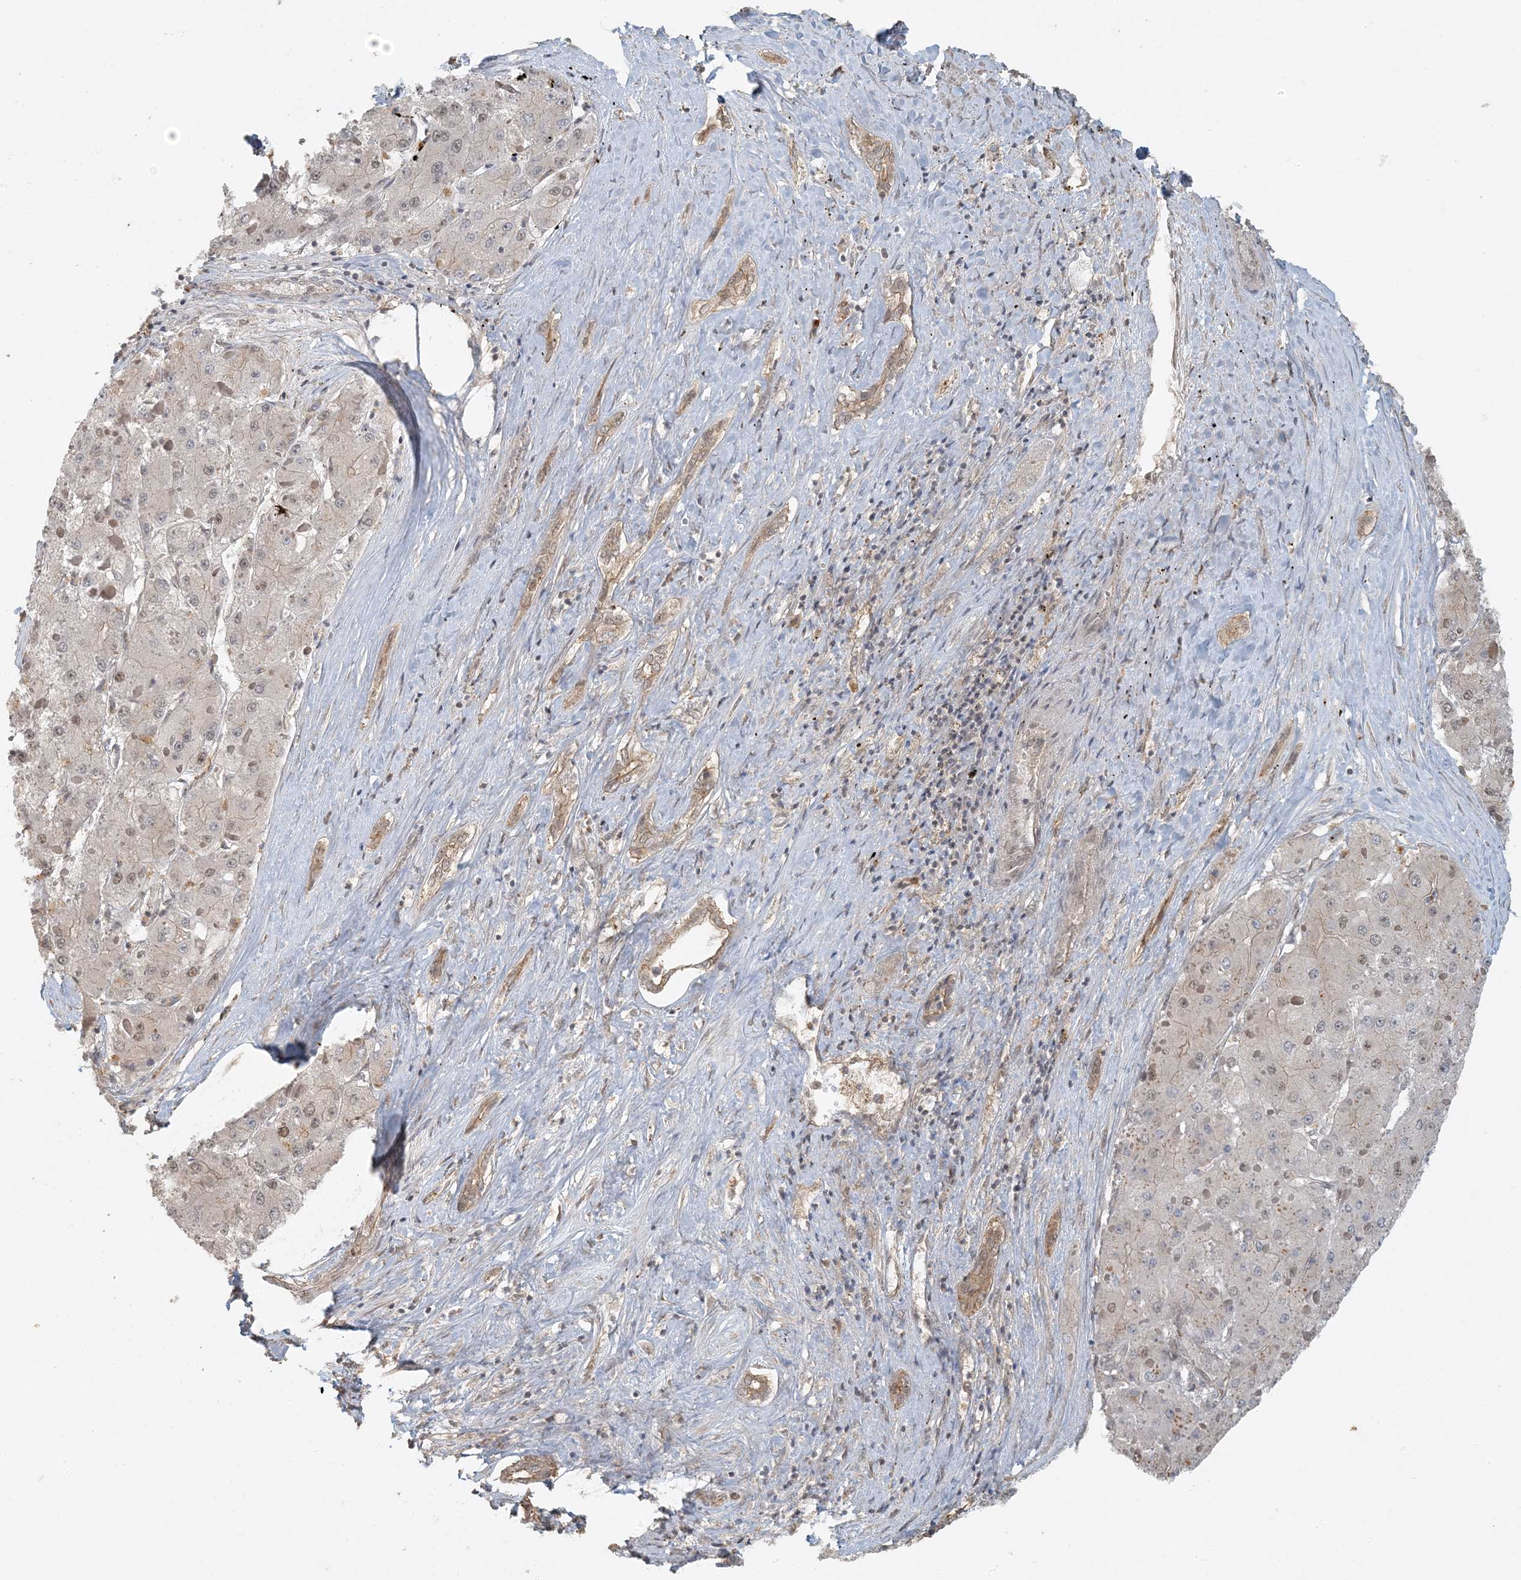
{"staining": {"intensity": "weak", "quantity": ">75%", "location": "cytoplasmic/membranous,nuclear"}, "tissue": "liver cancer", "cell_type": "Tumor cells", "image_type": "cancer", "snomed": [{"axis": "morphology", "description": "Carcinoma, Hepatocellular, NOS"}, {"axis": "topography", "description": "Liver"}], "caption": "A brown stain highlights weak cytoplasmic/membranous and nuclear expression of a protein in human liver cancer (hepatocellular carcinoma) tumor cells. The protein of interest is shown in brown color, while the nuclei are stained blue.", "gene": "AK9", "patient": {"sex": "female", "age": 73}}